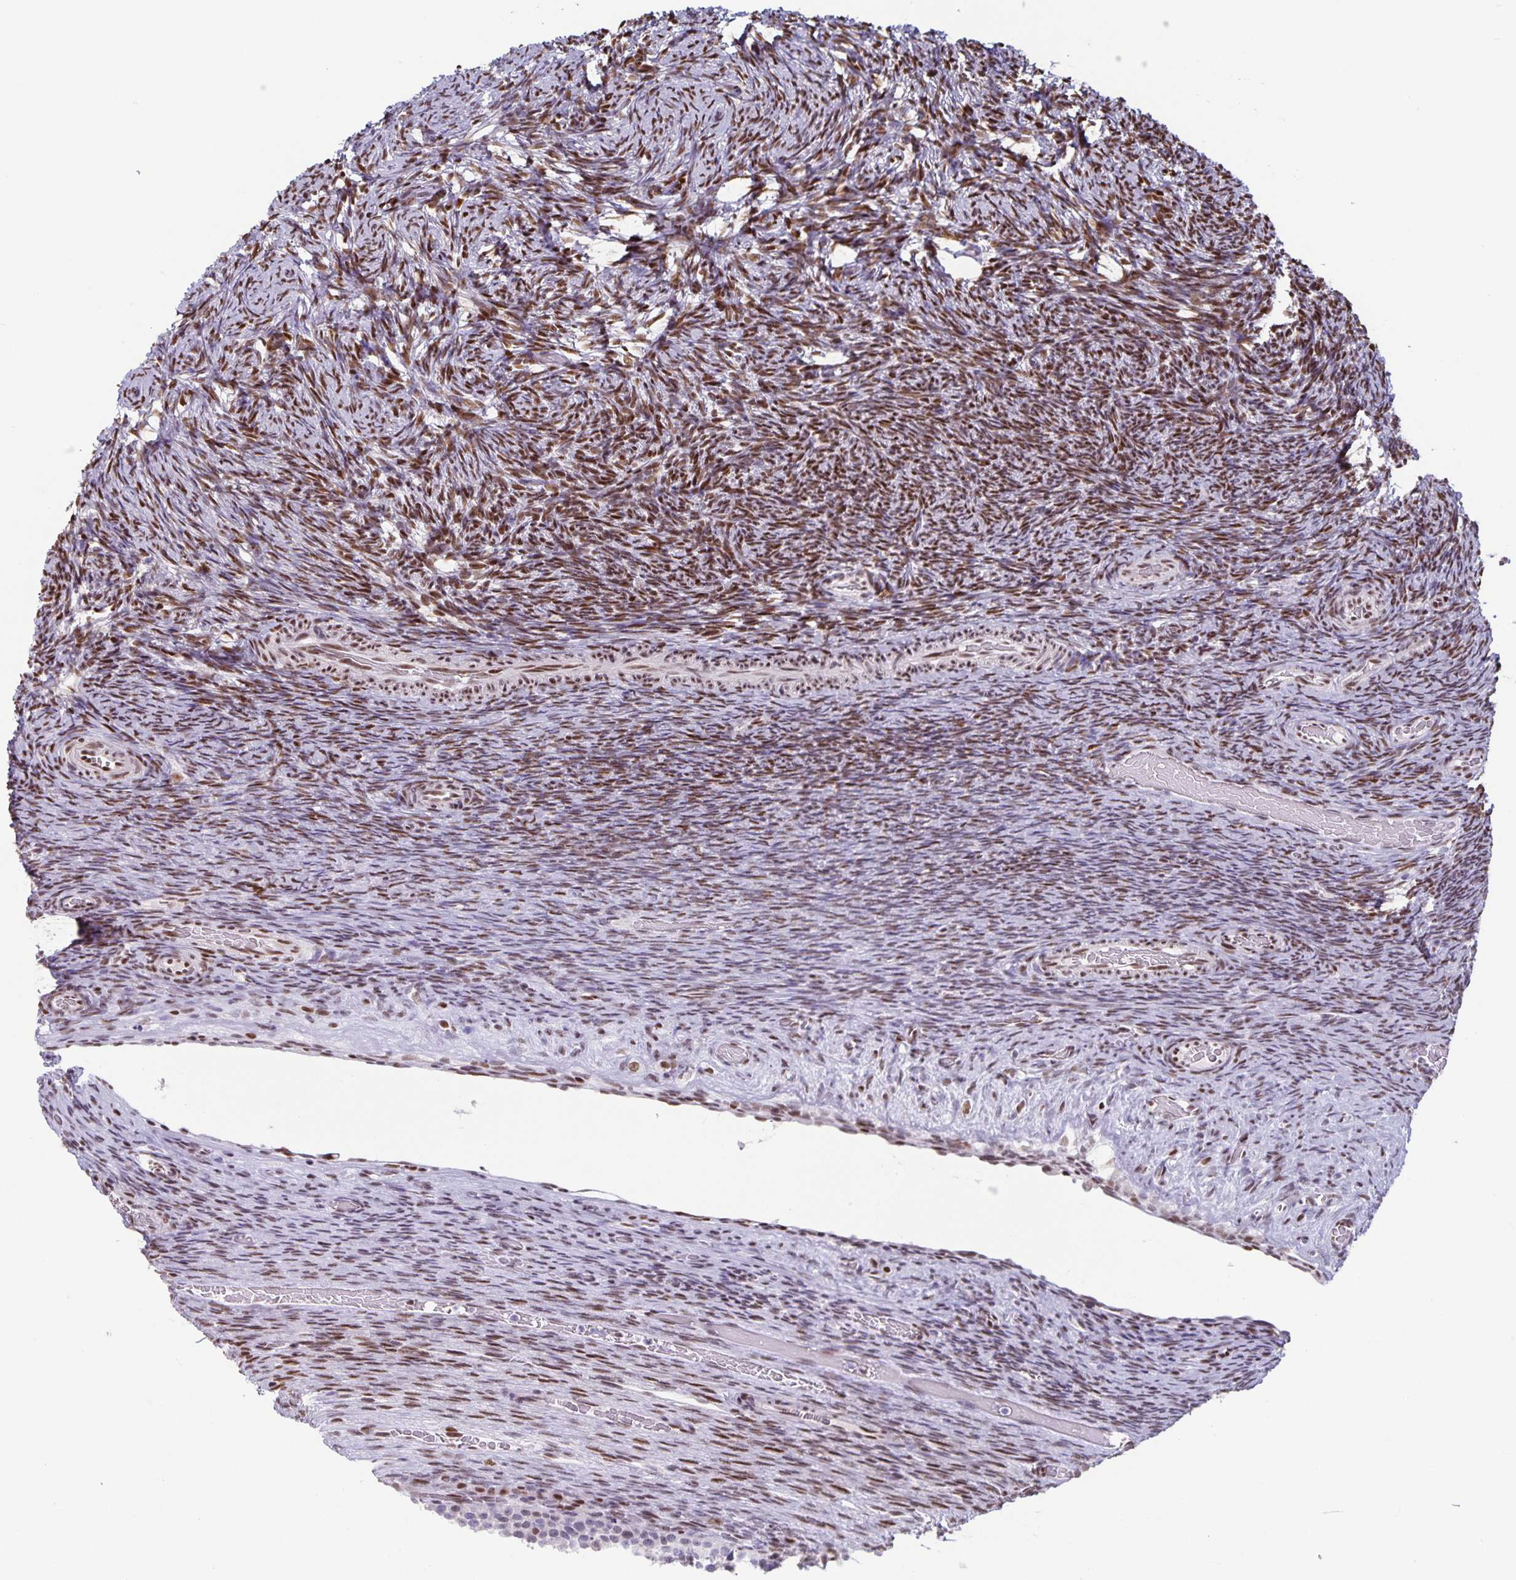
{"staining": {"intensity": "moderate", "quantity": ">75%", "location": "nuclear"}, "tissue": "ovary", "cell_type": "Ovarian stroma cells", "image_type": "normal", "snomed": [{"axis": "morphology", "description": "Normal tissue, NOS"}, {"axis": "topography", "description": "Ovary"}], "caption": "An immunohistochemistry (IHC) photomicrograph of benign tissue is shown. Protein staining in brown shows moderate nuclear positivity in ovary within ovarian stroma cells. (Brightfield microscopy of DAB IHC at high magnification).", "gene": "JUND", "patient": {"sex": "female", "age": 34}}